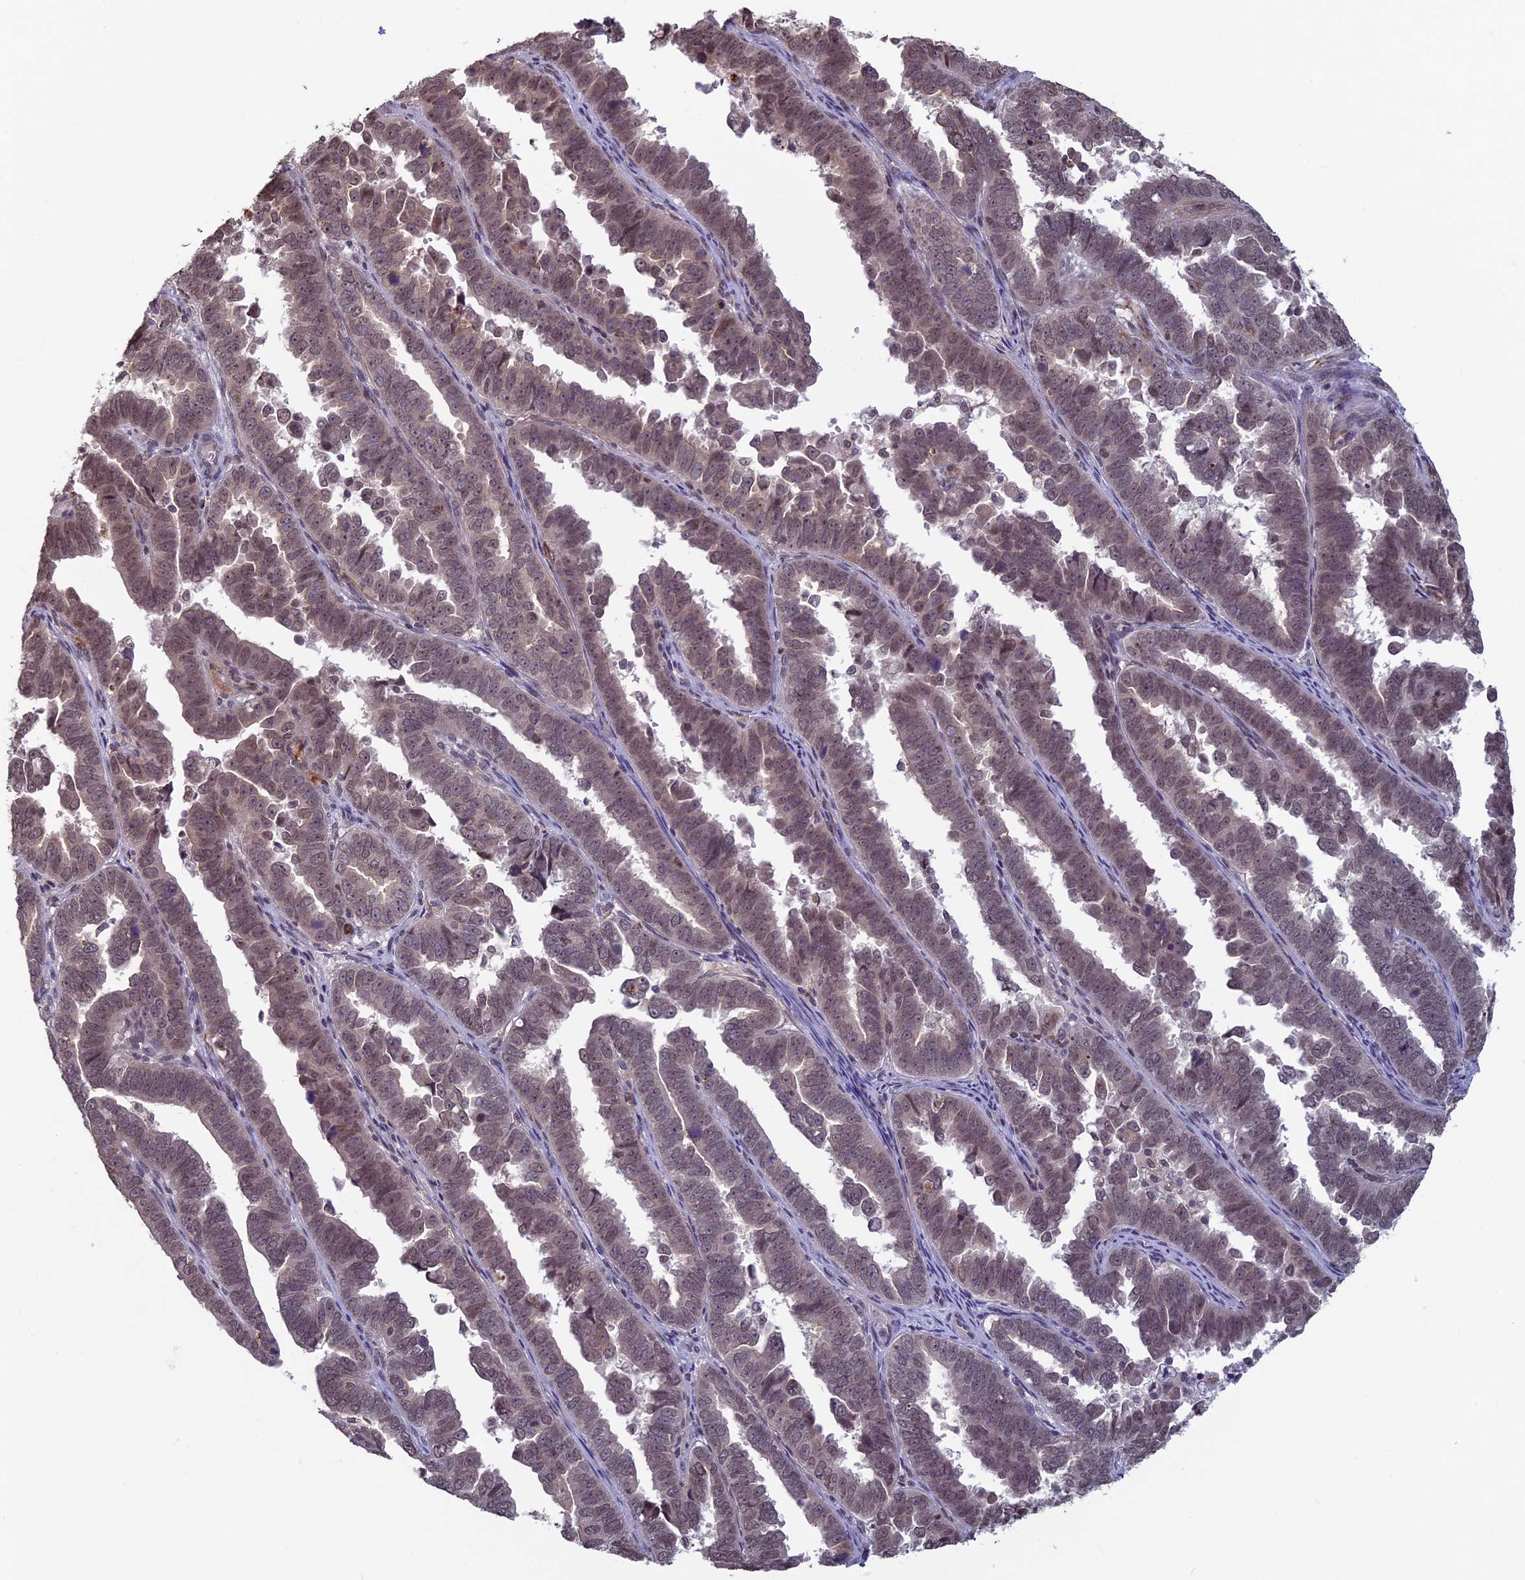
{"staining": {"intensity": "weak", "quantity": ">75%", "location": "nuclear"}, "tissue": "endometrial cancer", "cell_type": "Tumor cells", "image_type": "cancer", "snomed": [{"axis": "morphology", "description": "Adenocarcinoma, NOS"}, {"axis": "topography", "description": "Endometrium"}], "caption": "About >75% of tumor cells in human endometrial adenocarcinoma display weak nuclear protein expression as visualized by brown immunohistochemical staining.", "gene": "SPIRE1", "patient": {"sex": "female", "age": 75}}